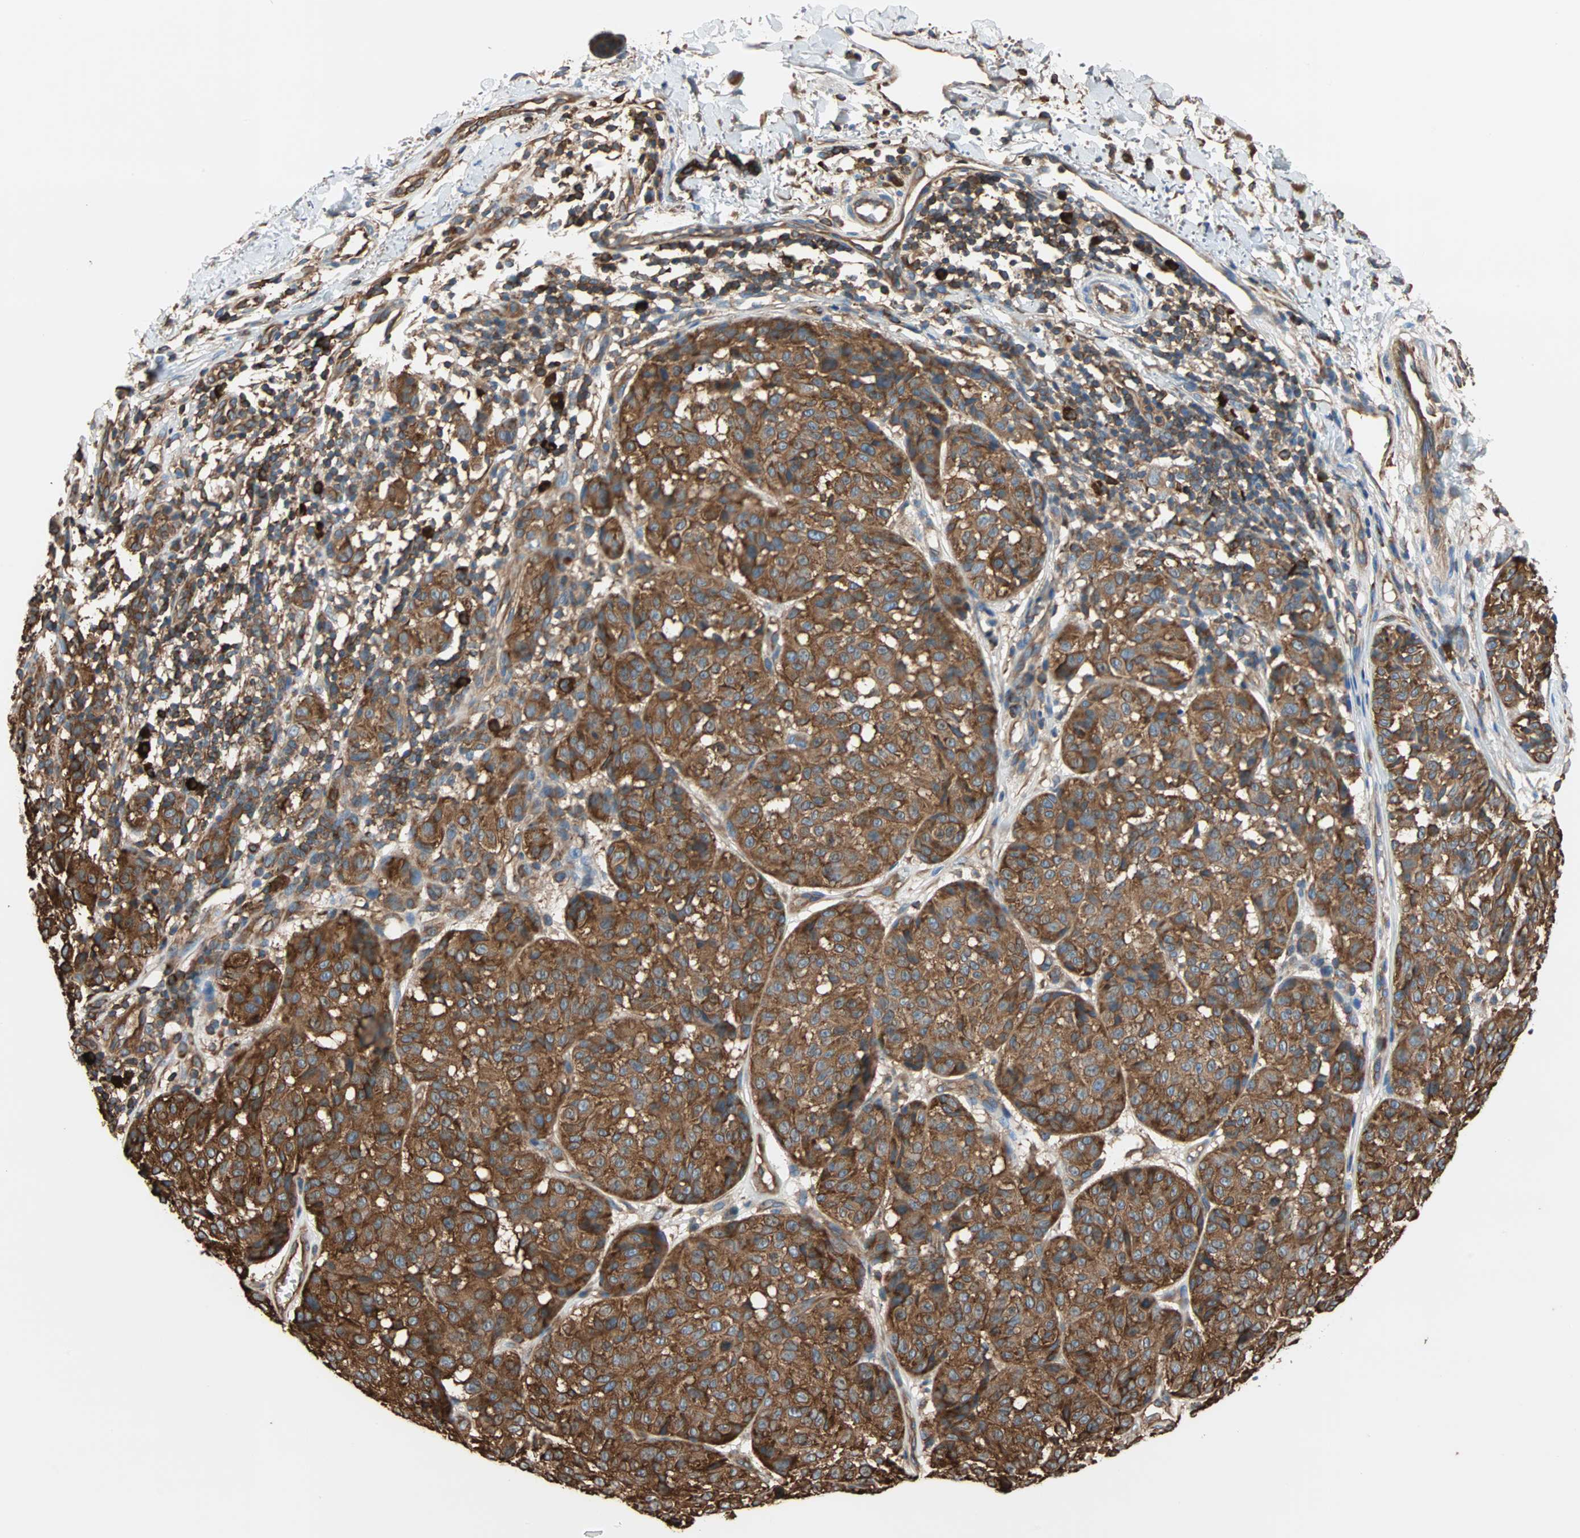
{"staining": {"intensity": "strong", "quantity": ">75%", "location": "cytoplasmic/membranous"}, "tissue": "melanoma", "cell_type": "Tumor cells", "image_type": "cancer", "snomed": [{"axis": "morphology", "description": "Malignant melanoma, NOS"}, {"axis": "topography", "description": "Skin"}], "caption": "Immunohistochemistry micrograph of neoplastic tissue: human malignant melanoma stained using immunohistochemistry (IHC) displays high levels of strong protein expression localized specifically in the cytoplasmic/membranous of tumor cells, appearing as a cytoplasmic/membranous brown color.", "gene": "EEF2", "patient": {"sex": "female", "age": 46}}